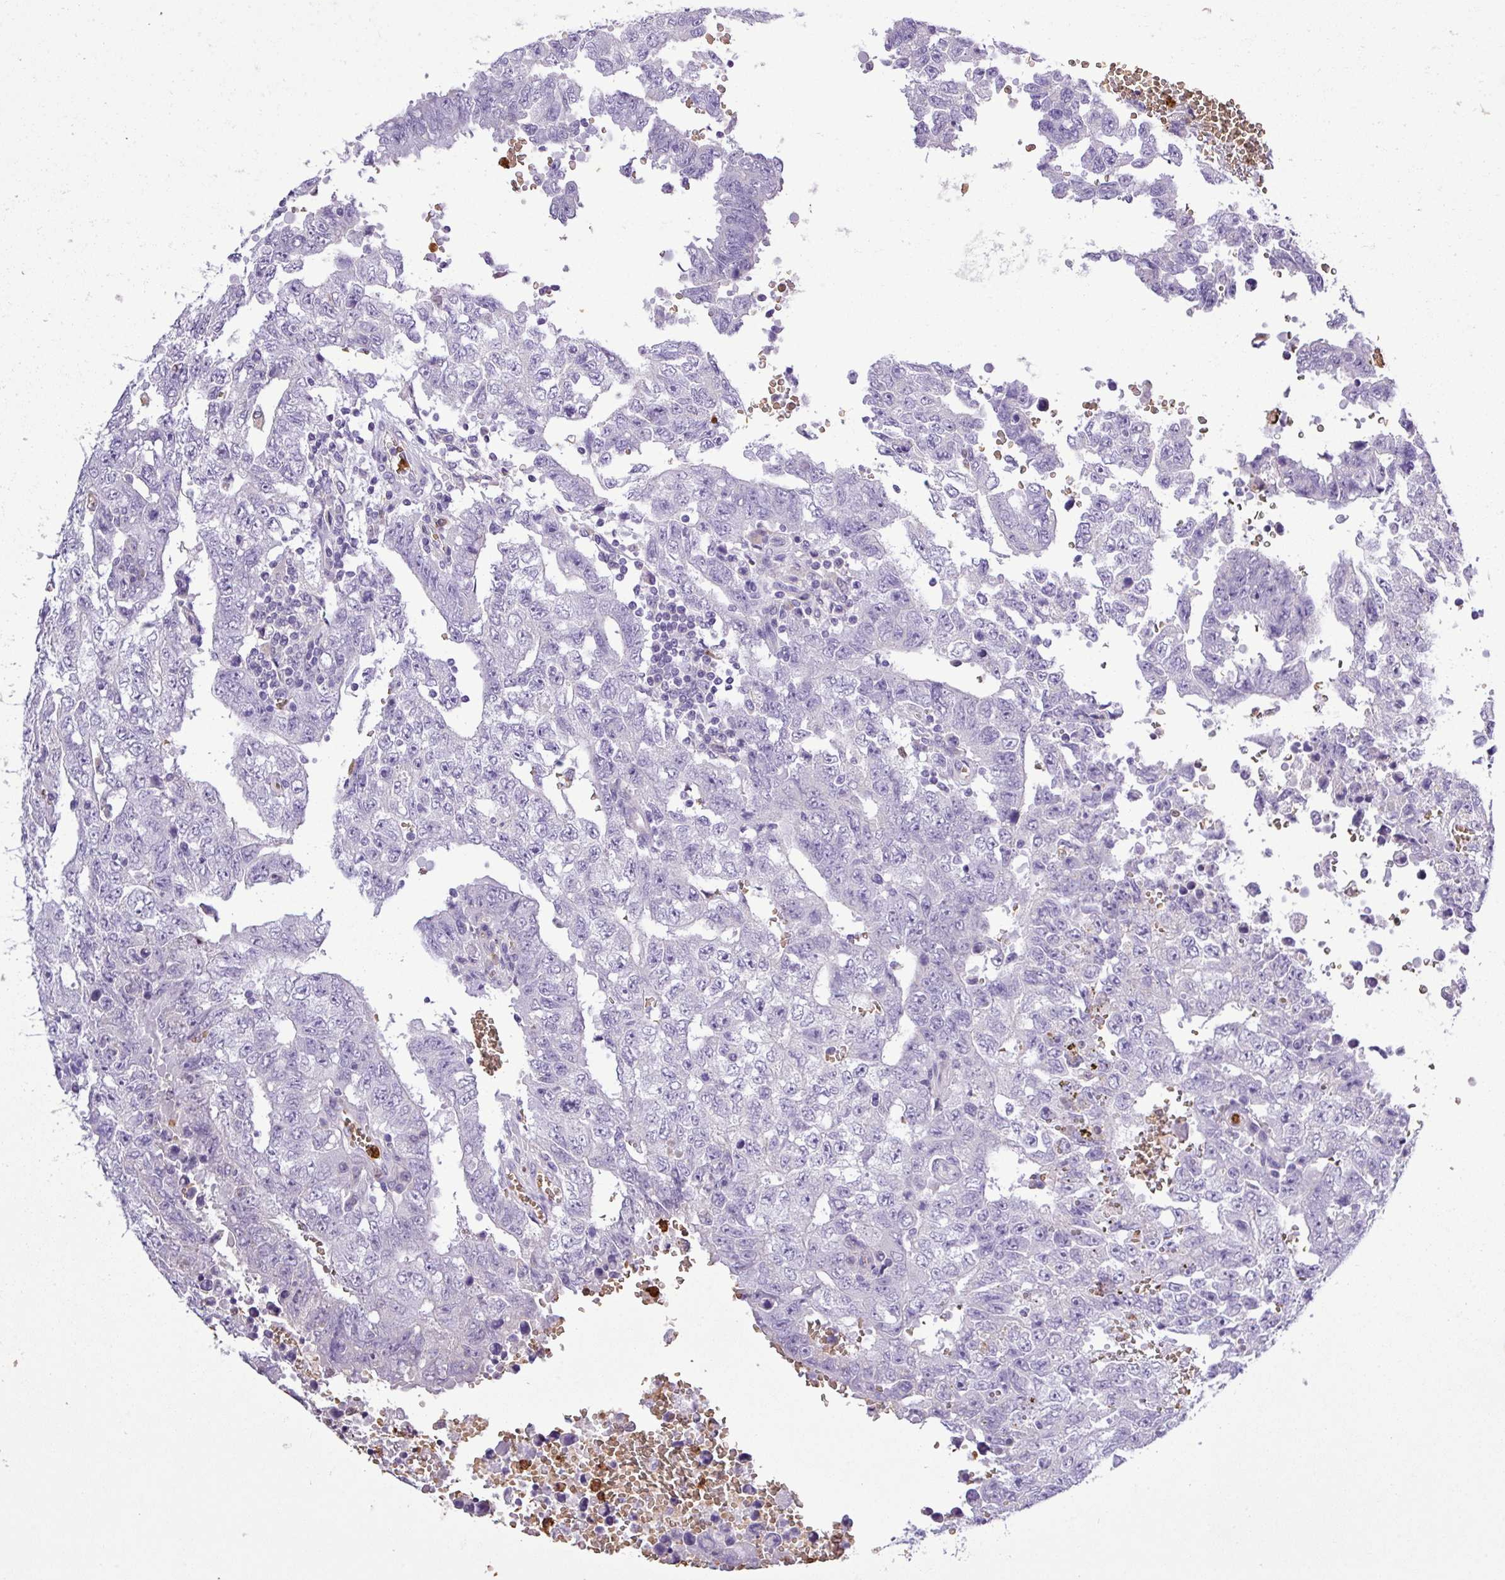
{"staining": {"intensity": "negative", "quantity": "none", "location": "none"}, "tissue": "testis cancer", "cell_type": "Tumor cells", "image_type": "cancer", "snomed": [{"axis": "morphology", "description": "Carcinoma, Embryonal, NOS"}, {"axis": "topography", "description": "Testis"}], "caption": "The histopathology image demonstrates no significant staining in tumor cells of testis cancer.", "gene": "MGAT4B", "patient": {"sex": "male", "age": 26}}